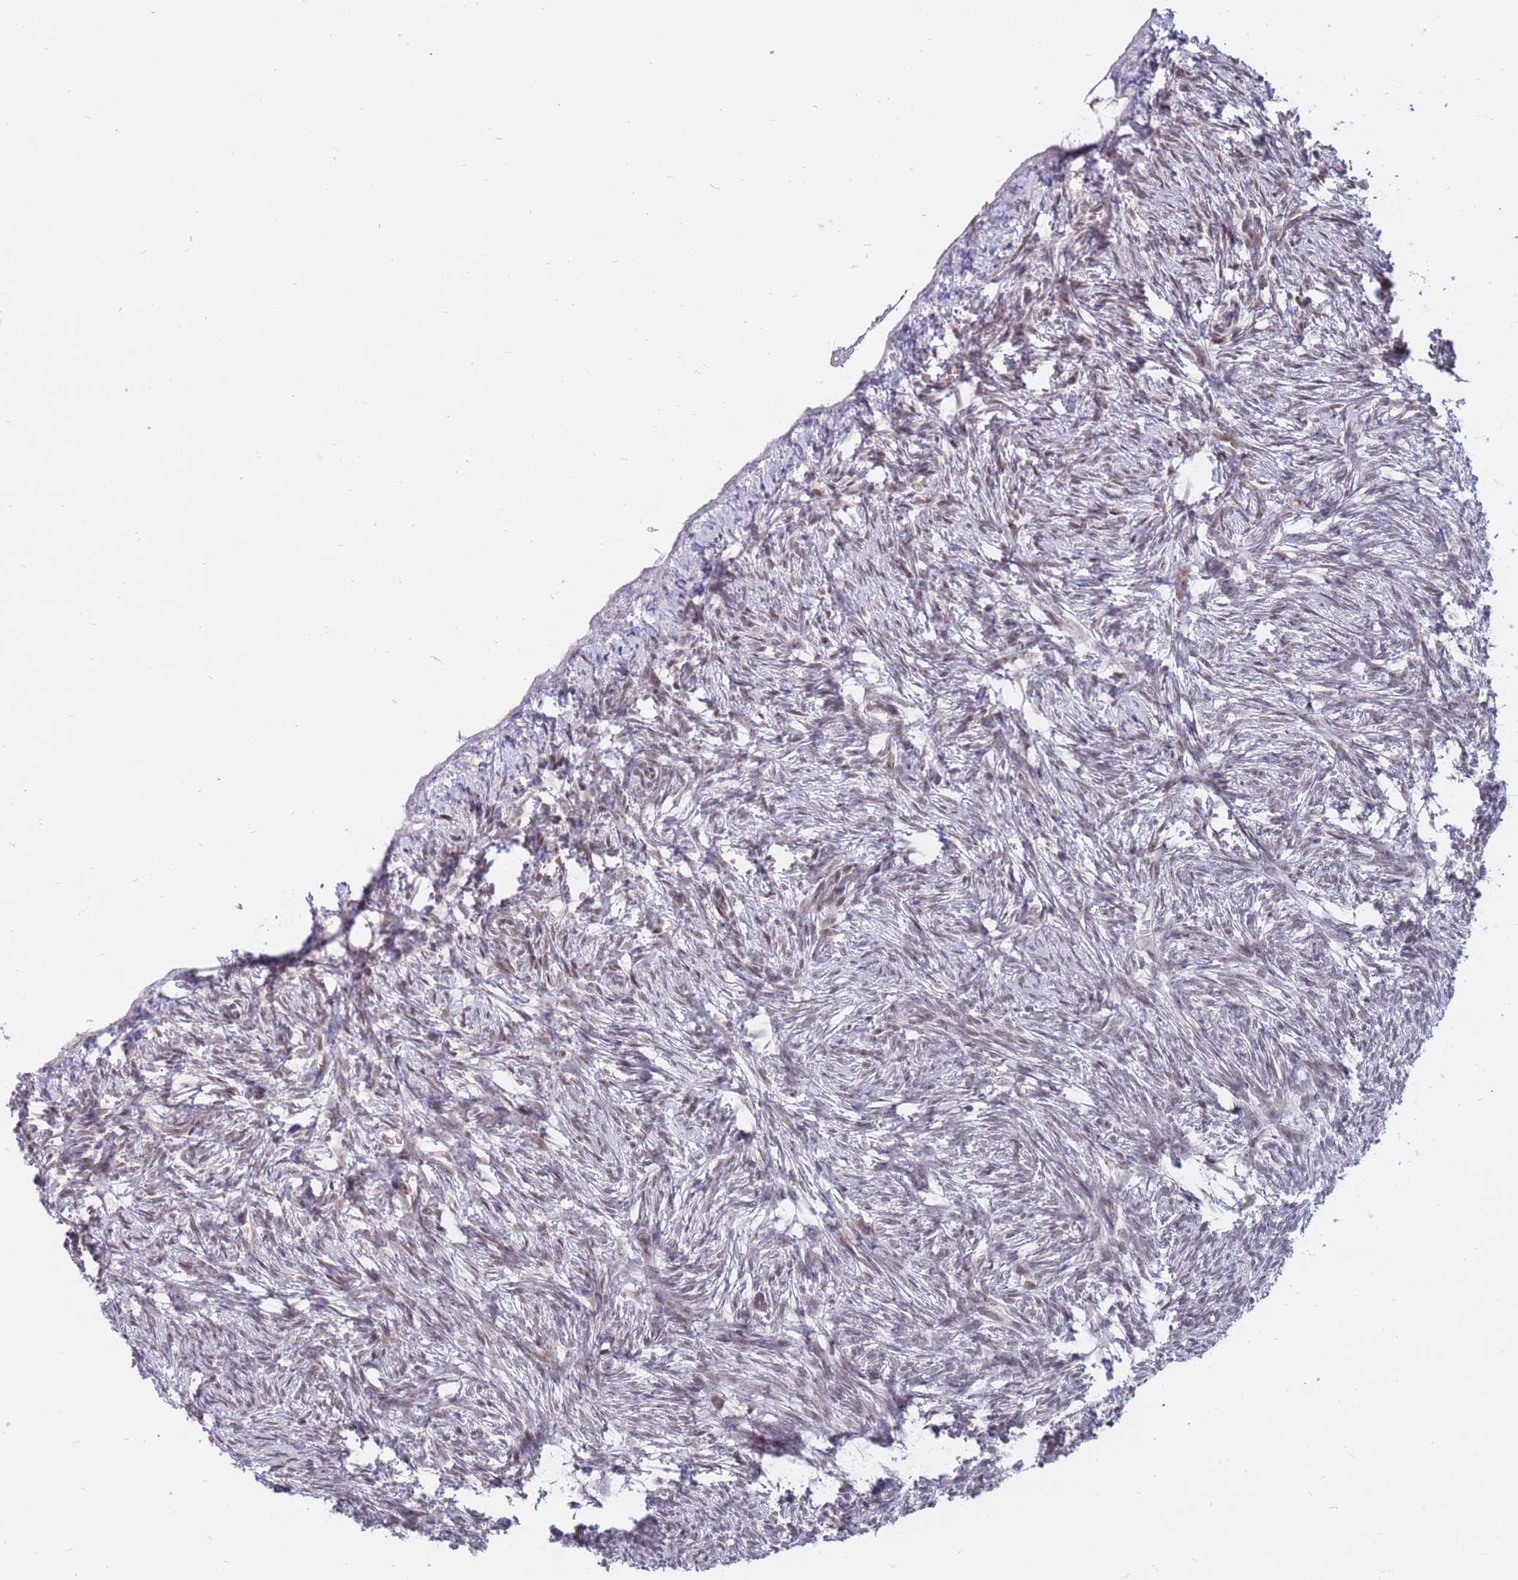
{"staining": {"intensity": "moderate", "quantity": "<25%", "location": "nuclear"}, "tissue": "ovary", "cell_type": "Ovarian stroma cells", "image_type": "normal", "snomed": [{"axis": "morphology", "description": "Normal tissue, NOS"}, {"axis": "topography", "description": "Ovary"}], "caption": "IHC photomicrograph of benign ovary stained for a protein (brown), which exhibits low levels of moderate nuclear expression in approximately <25% of ovarian stroma cells.", "gene": "ERICH6B", "patient": {"sex": "female", "age": 51}}